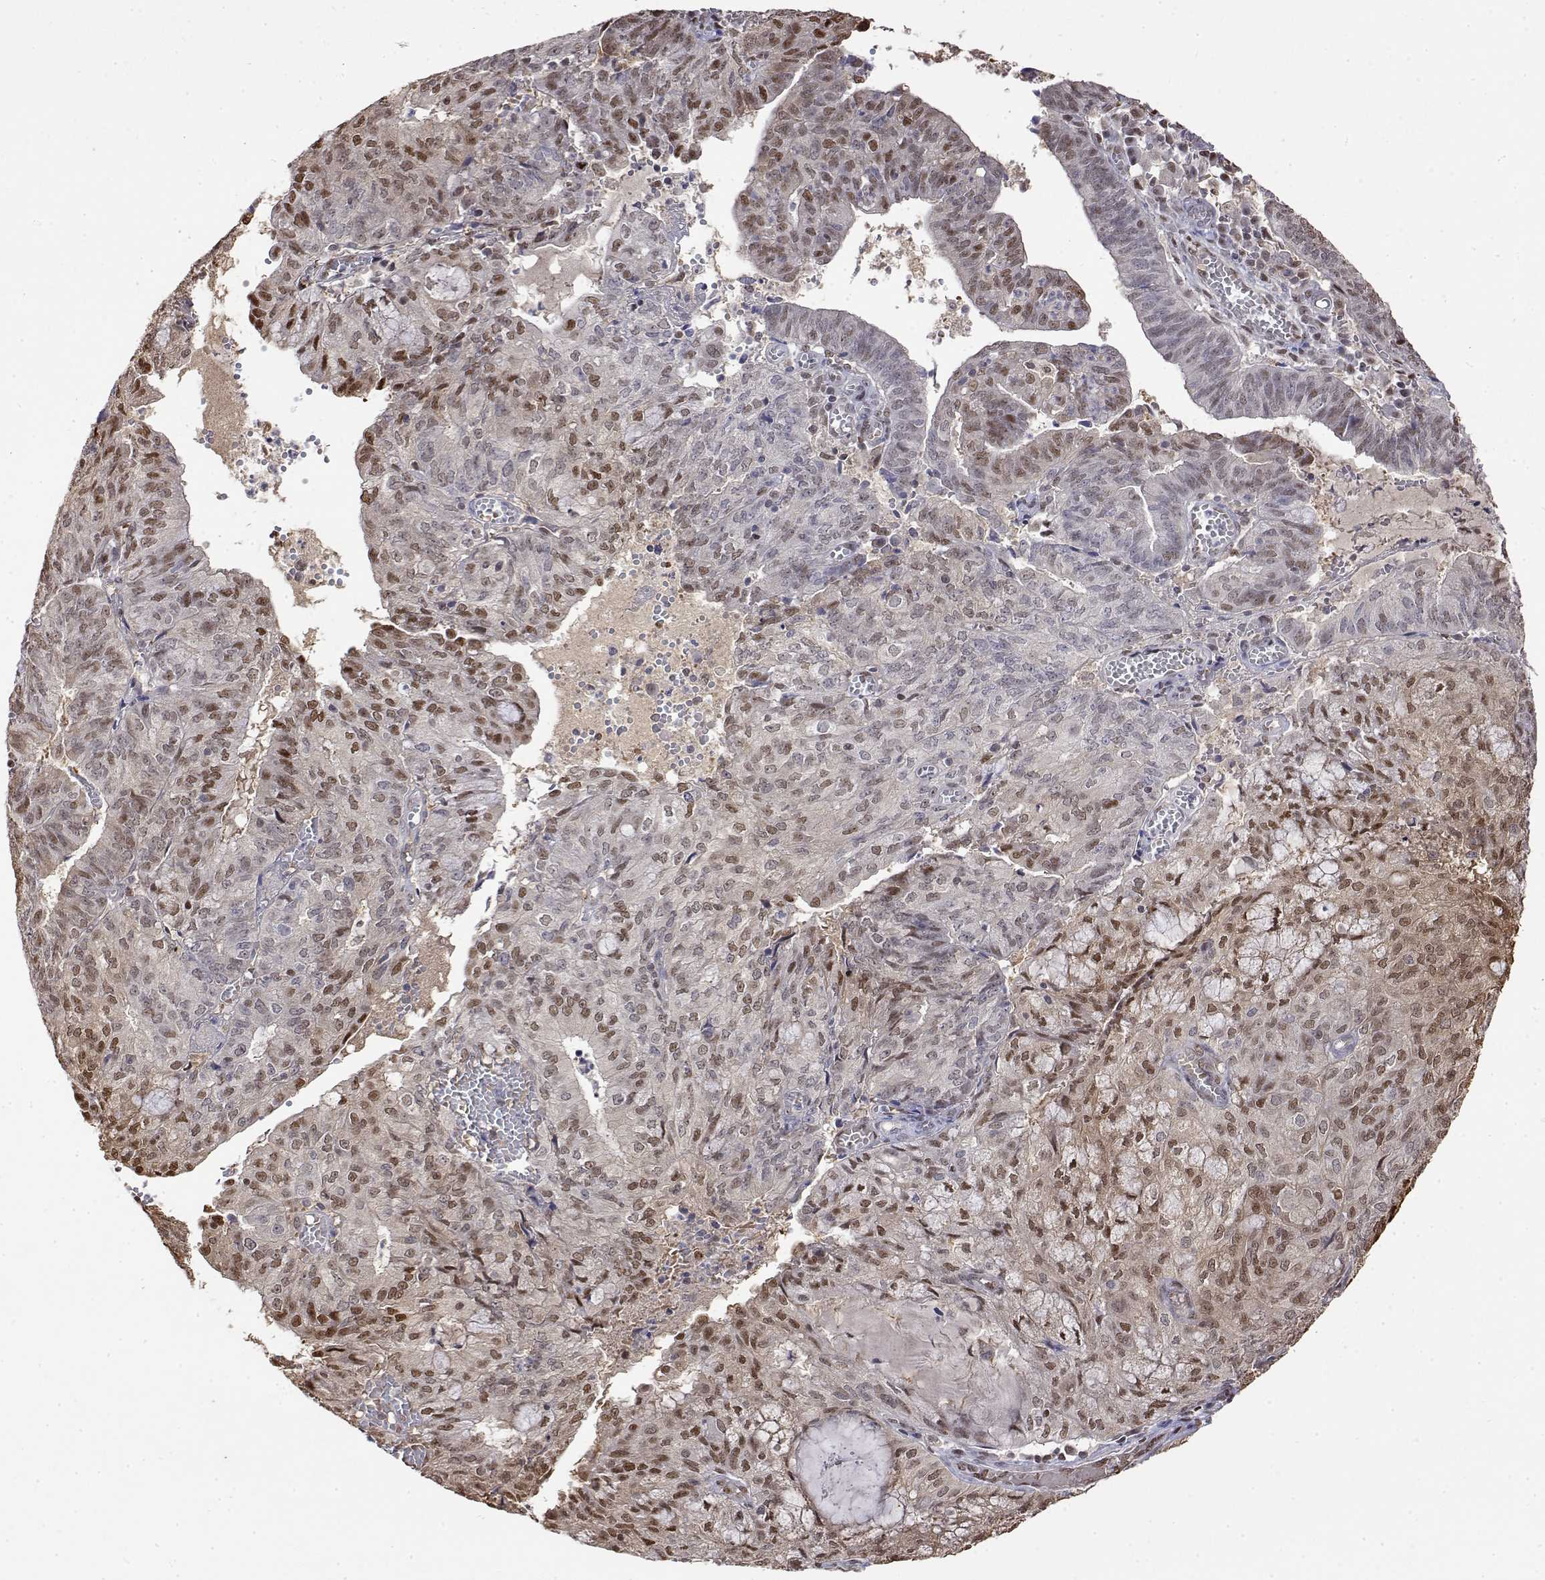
{"staining": {"intensity": "moderate", "quantity": "<25%", "location": "nuclear"}, "tissue": "endometrial cancer", "cell_type": "Tumor cells", "image_type": "cancer", "snomed": [{"axis": "morphology", "description": "Adenocarcinoma, NOS"}, {"axis": "topography", "description": "Endometrium"}], "caption": "High-power microscopy captured an IHC histopathology image of endometrial cancer (adenocarcinoma), revealing moderate nuclear positivity in about <25% of tumor cells.", "gene": "TPI1", "patient": {"sex": "female", "age": 82}}